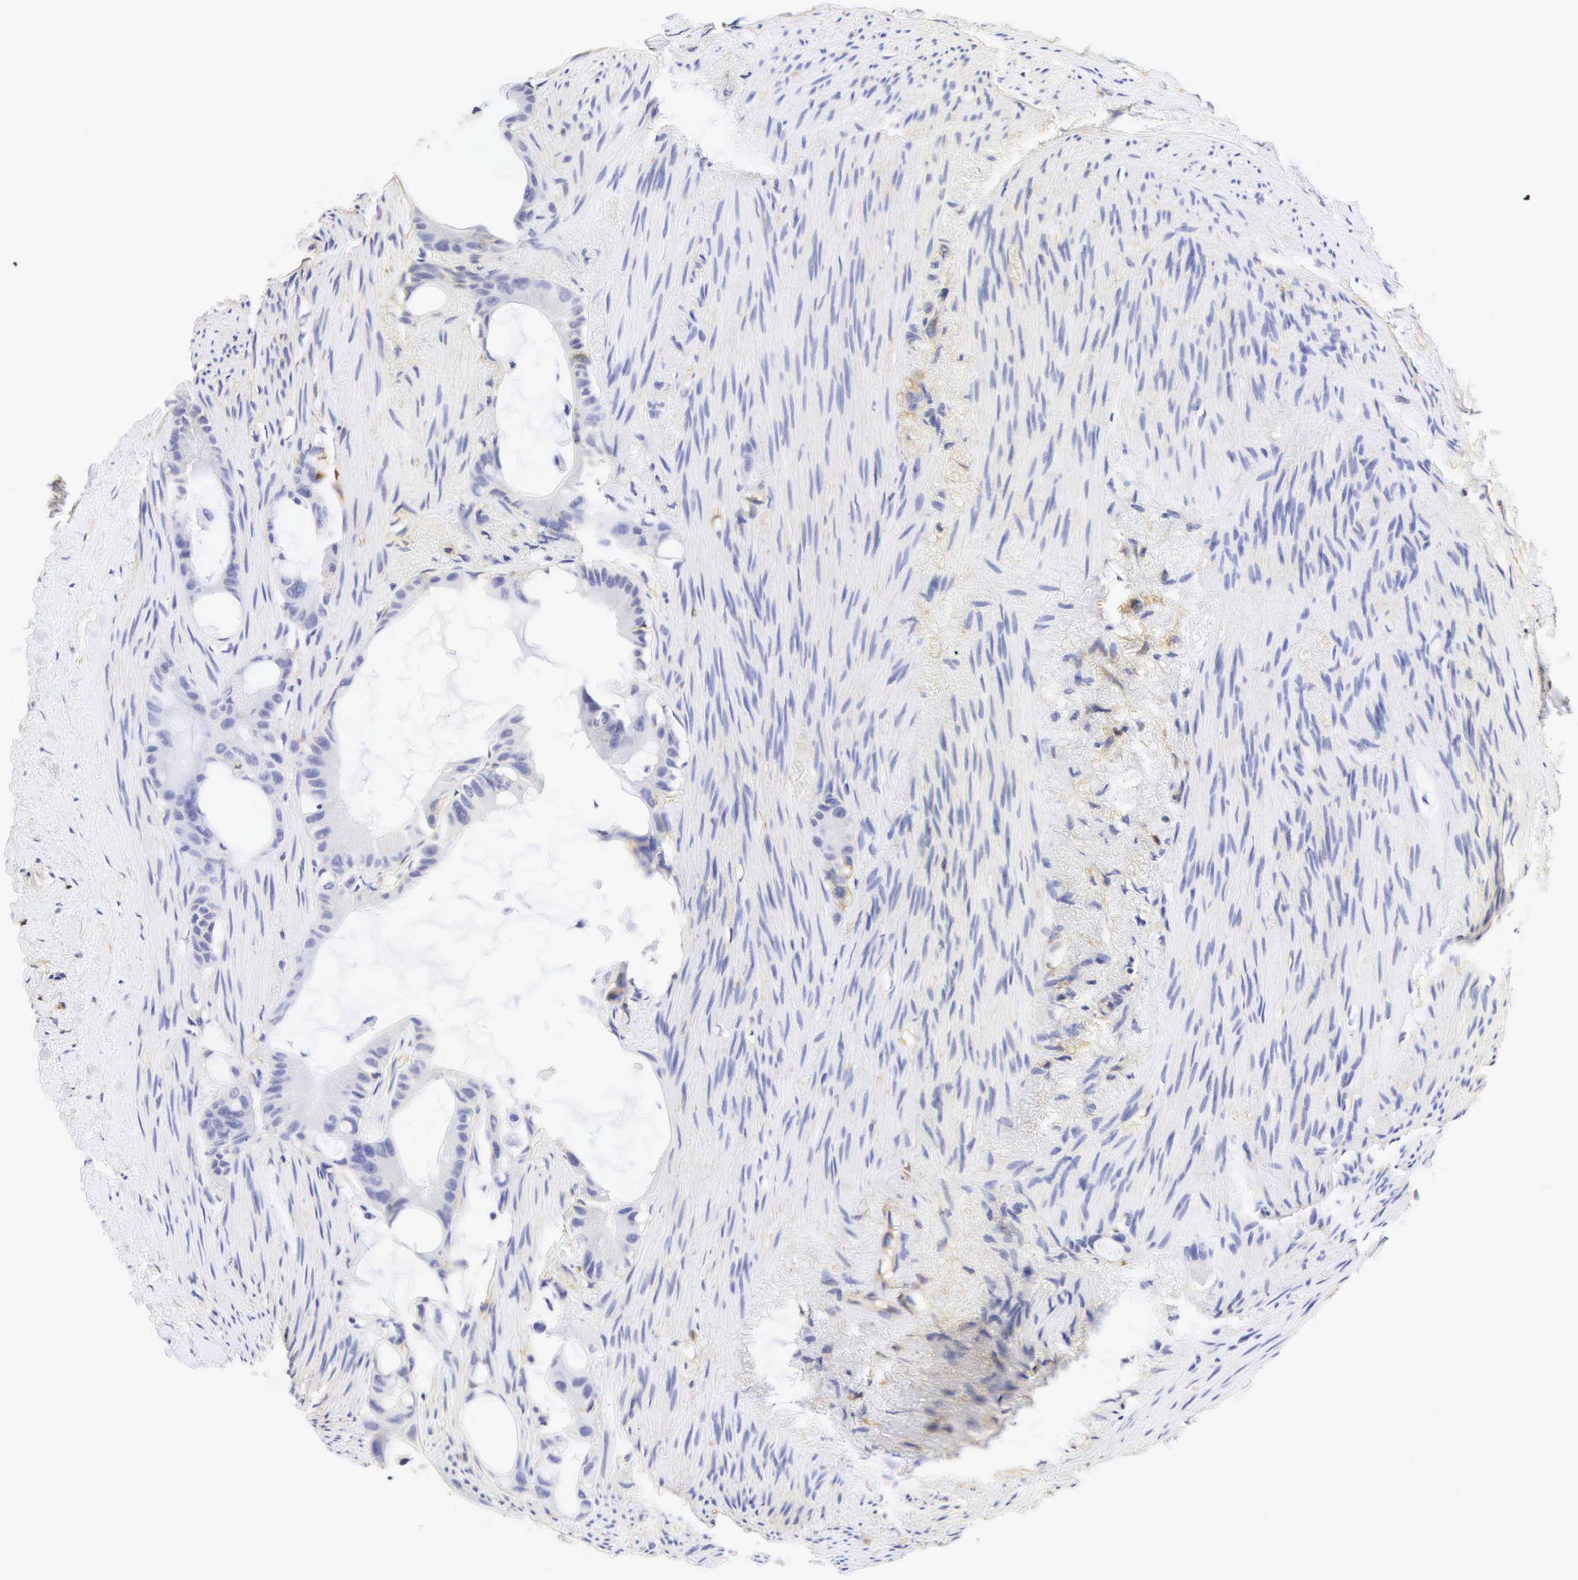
{"staining": {"intensity": "negative", "quantity": "none", "location": "none"}, "tissue": "colorectal cancer", "cell_type": "Tumor cells", "image_type": "cancer", "snomed": [{"axis": "morphology", "description": "Adenocarcinoma, NOS"}, {"axis": "topography", "description": "Colon"}], "caption": "An immunohistochemistry (IHC) photomicrograph of adenocarcinoma (colorectal) is shown. There is no staining in tumor cells of adenocarcinoma (colorectal).", "gene": "CD99", "patient": {"sex": "male", "age": 70}}